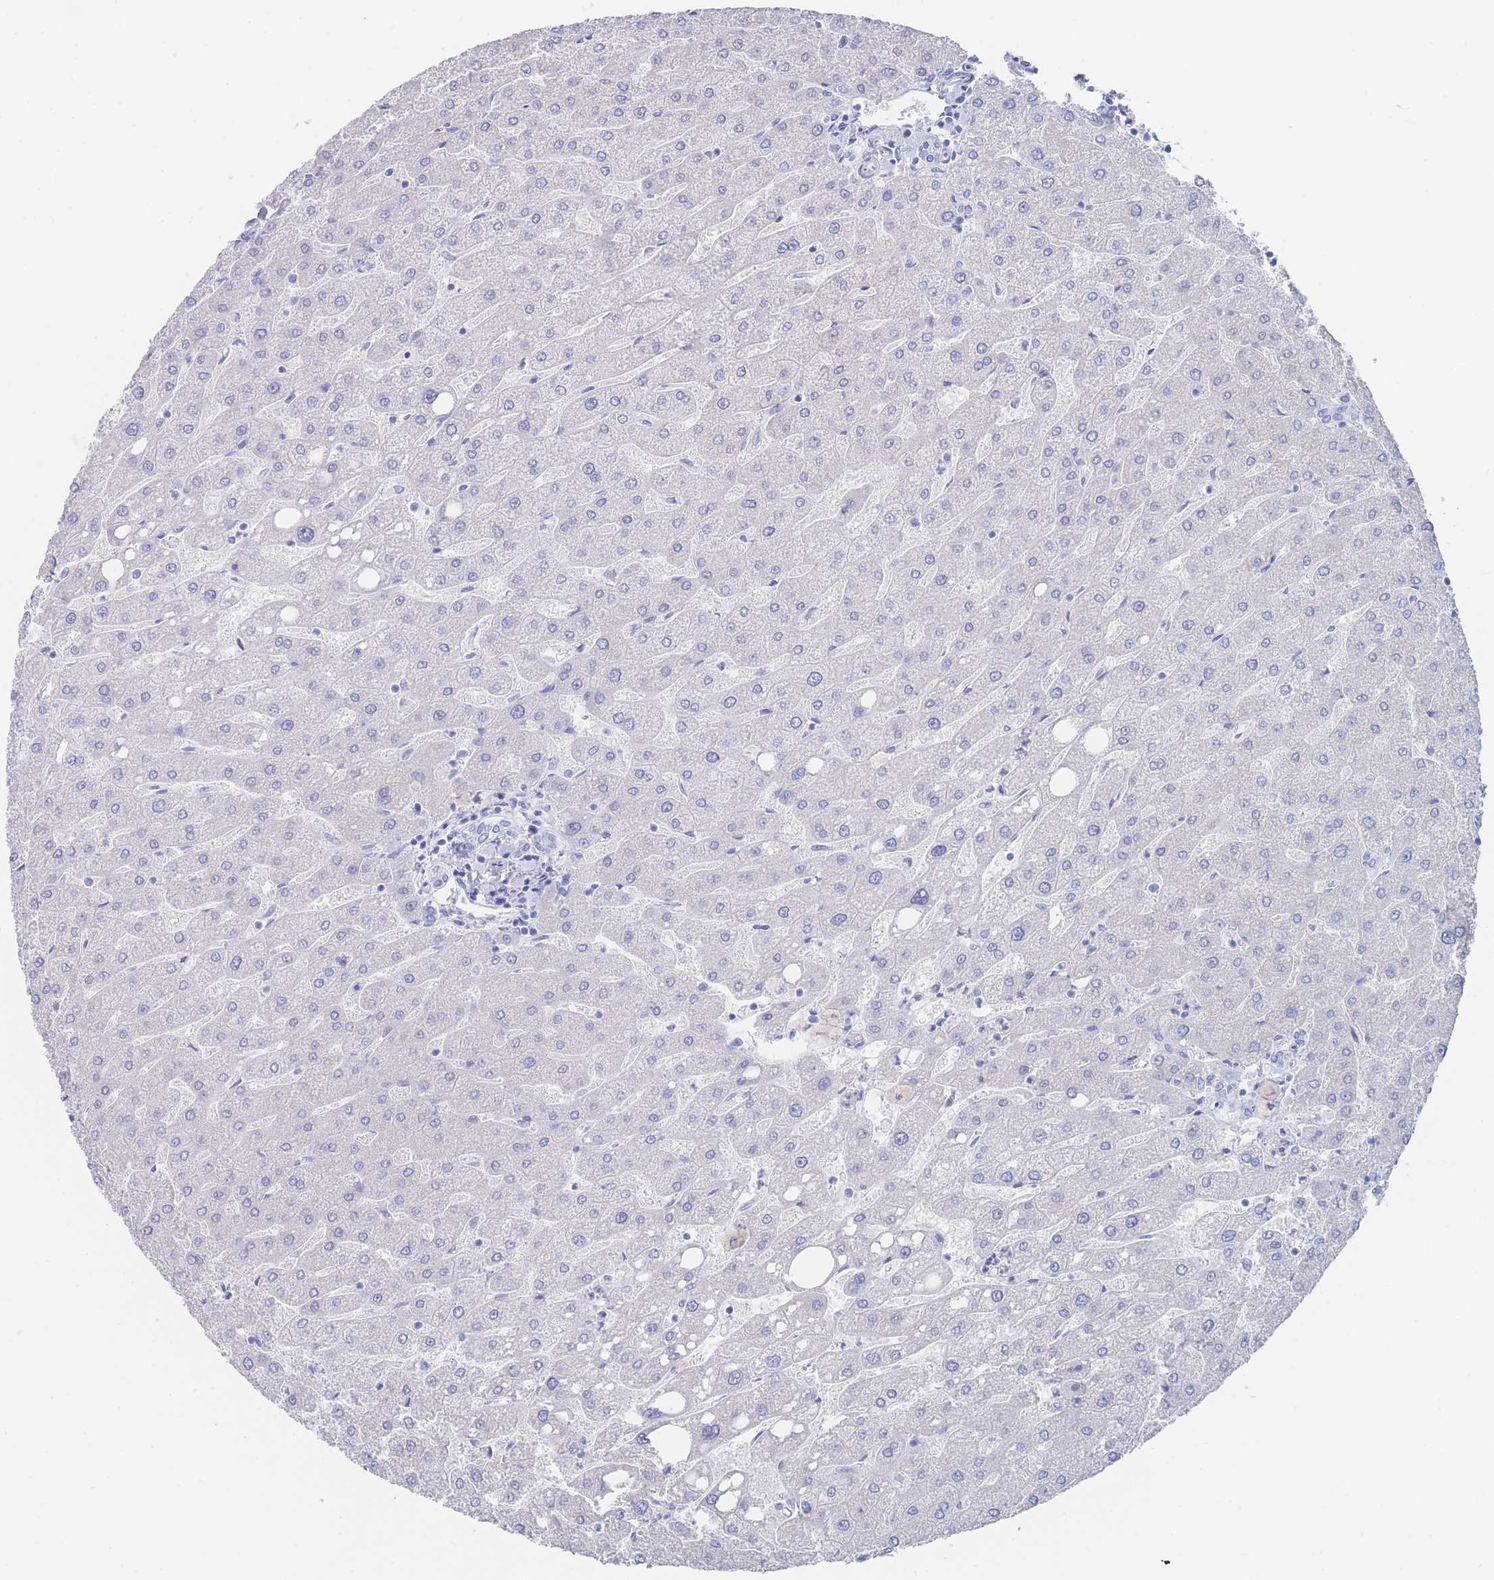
{"staining": {"intensity": "negative", "quantity": "none", "location": "none"}, "tissue": "liver", "cell_type": "Cholangiocytes", "image_type": "normal", "snomed": [{"axis": "morphology", "description": "Normal tissue, NOS"}, {"axis": "topography", "description": "Liver"}], "caption": "This micrograph is of benign liver stained with IHC to label a protein in brown with the nuclei are counter-stained blue. There is no staining in cholangiocytes.", "gene": "LRRC37A2", "patient": {"sex": "male", "age": 67}}